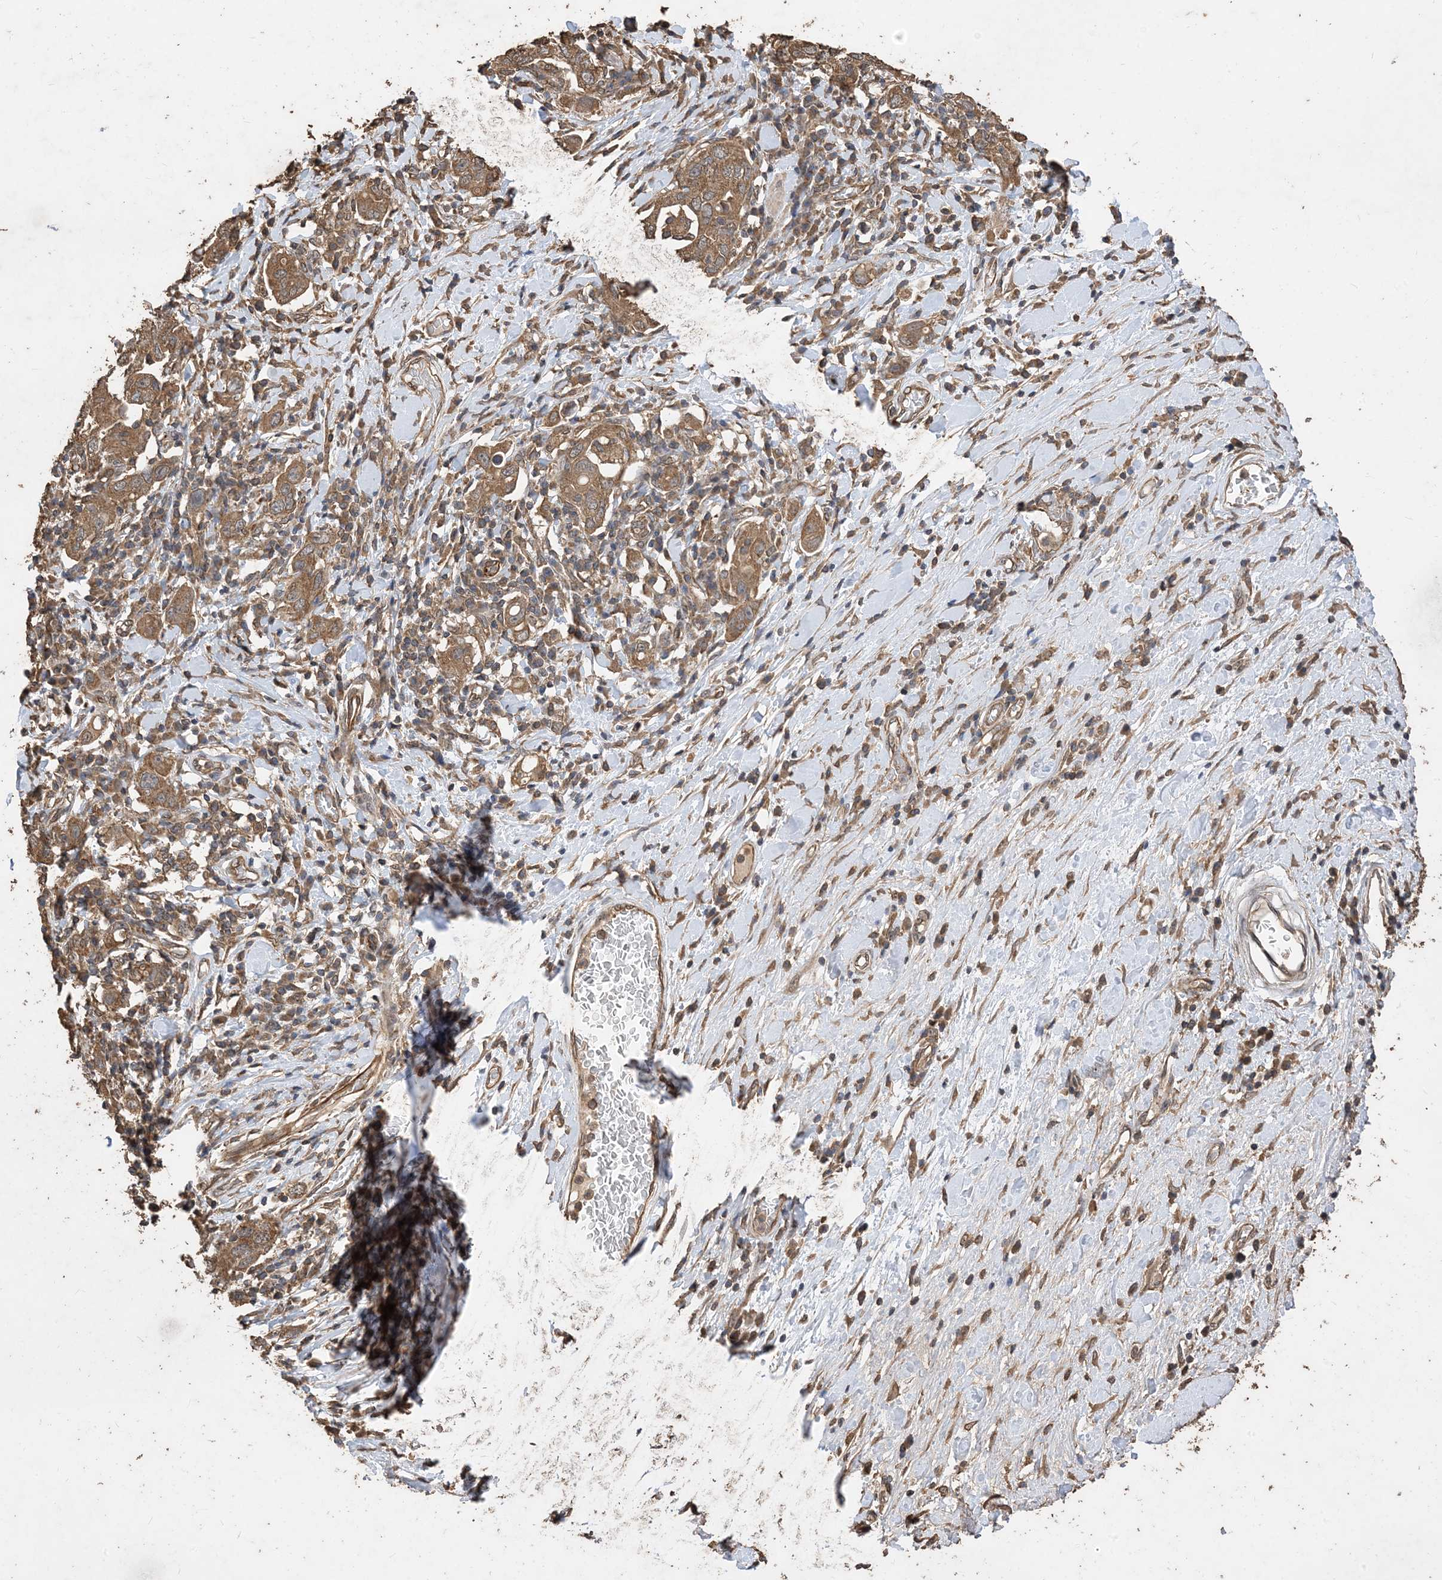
{"staining": {"intensity": "moderate", "quantity": ">75%", "location": "cytoplasmic/membranous"}, "tissue": "stomach cancer", "cell_type": "Tumor cells", "image_type": "cancer", "snomed": [{"axis": "morphology", "description": "Adenocarcinoma, NOS"}, {"axis": "topography", "description": "Stomach, upper"}], "caption": "Adenocarcinoma (stomach) stained with DAB (3,3'-diaminobenzidine) immunohistochemistry exhibits medium levels of moderate cytoplasmic/membranous positivity in about >75% of tumor cells.", "gene": "ZKSCAN5", "patient": {"sex": "male", "age": 62}}